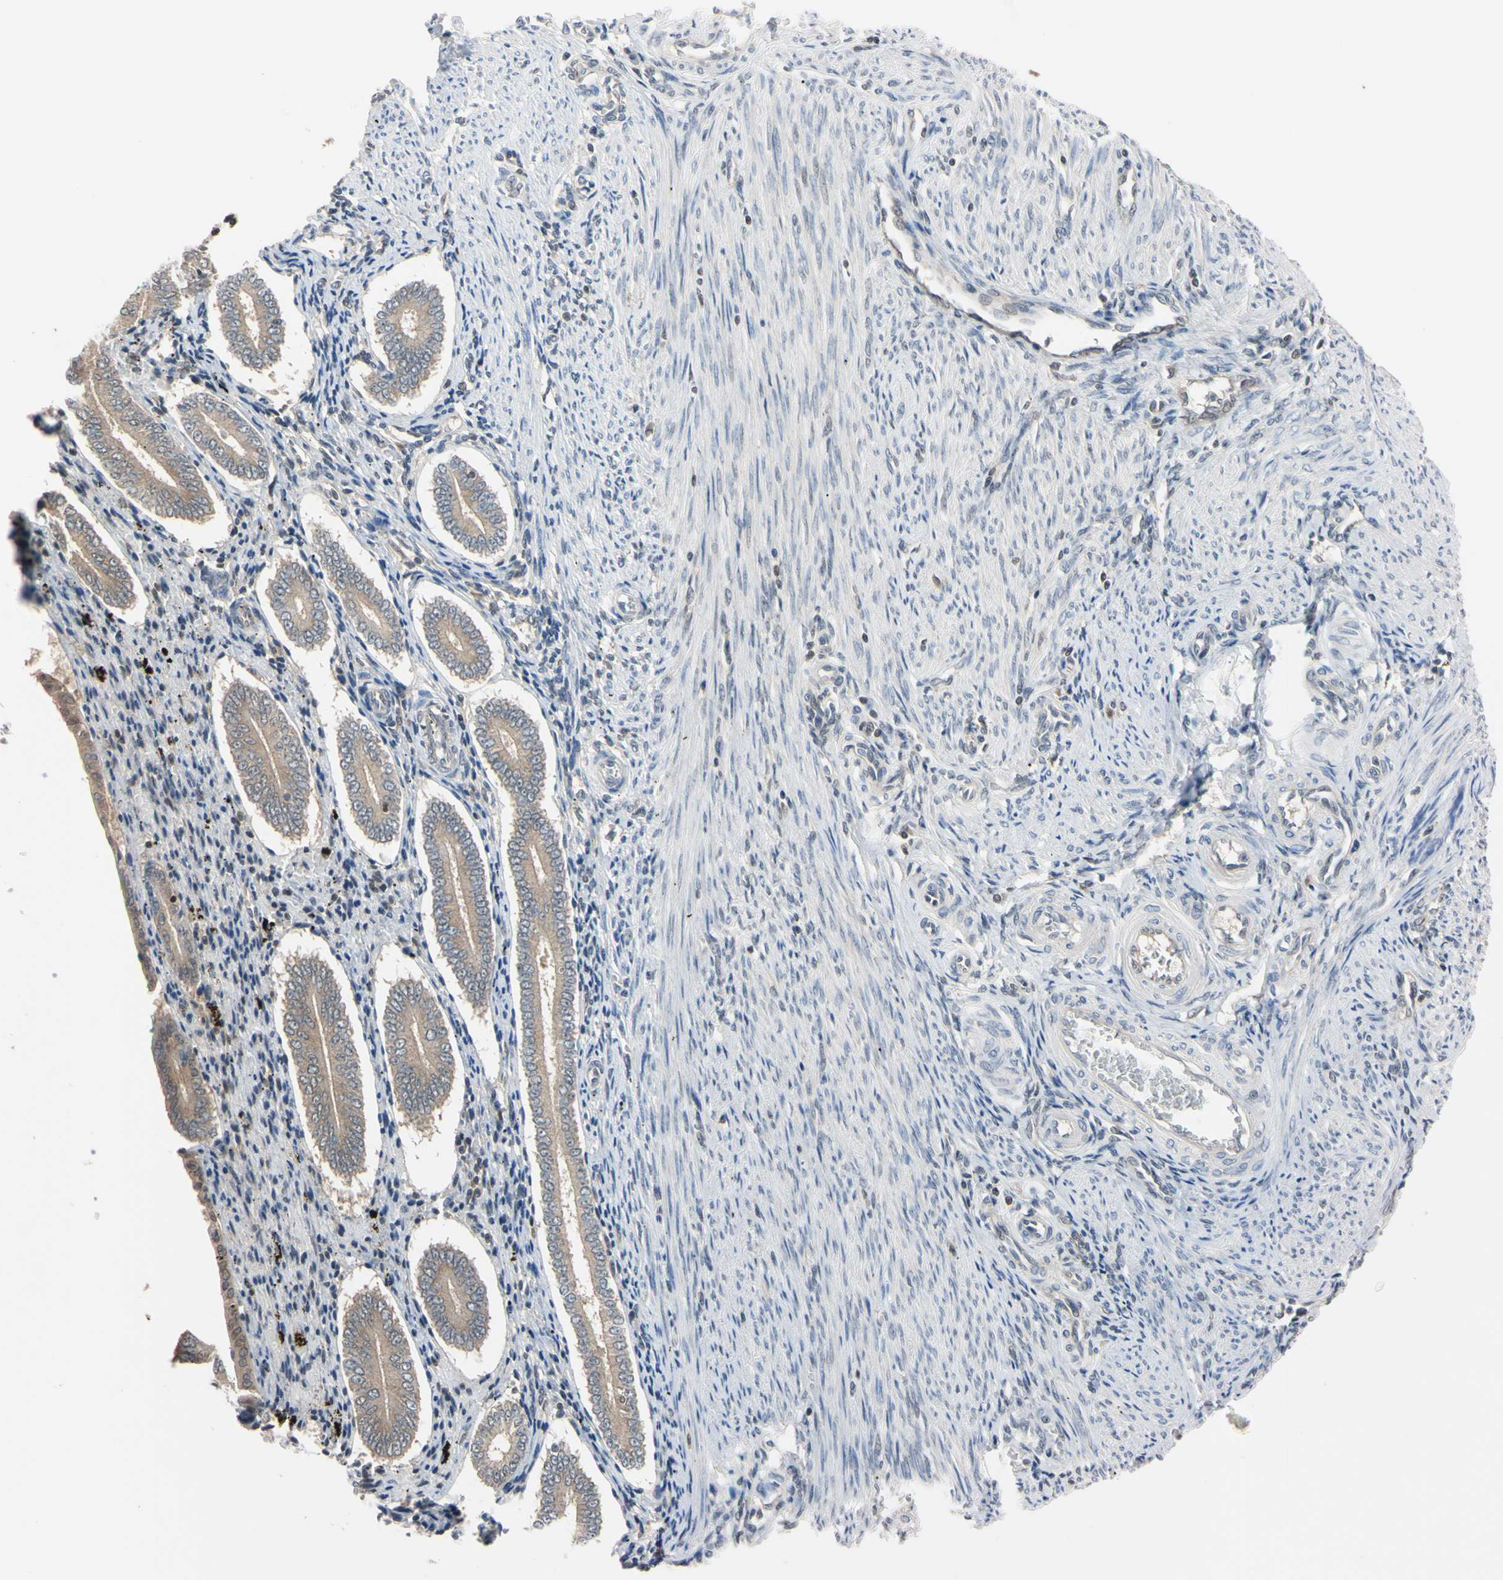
{"staining": {"intensity": "weak", "quantity": "25%-75%", "location": "cytoplasmic/membranous,nuclear"}, "tissue": "endometrium", "cell_type": "Cells in endometrial stroma", "image_type": "normal", "snomed": [{"axis": "morphology", "description": "Normal tissue, NOS"}, {"axis": "topography", "description": "Endometrium"}], "caption": "Brown immunohistochemical staining in unremarkable endometrium displays weak cytoplasmic/membranous,nuclear expression in about 25%-75% of cells in endometrial stroma.", "gene": "UBE2I", "patient": {"sex": "female", "age": 42}}